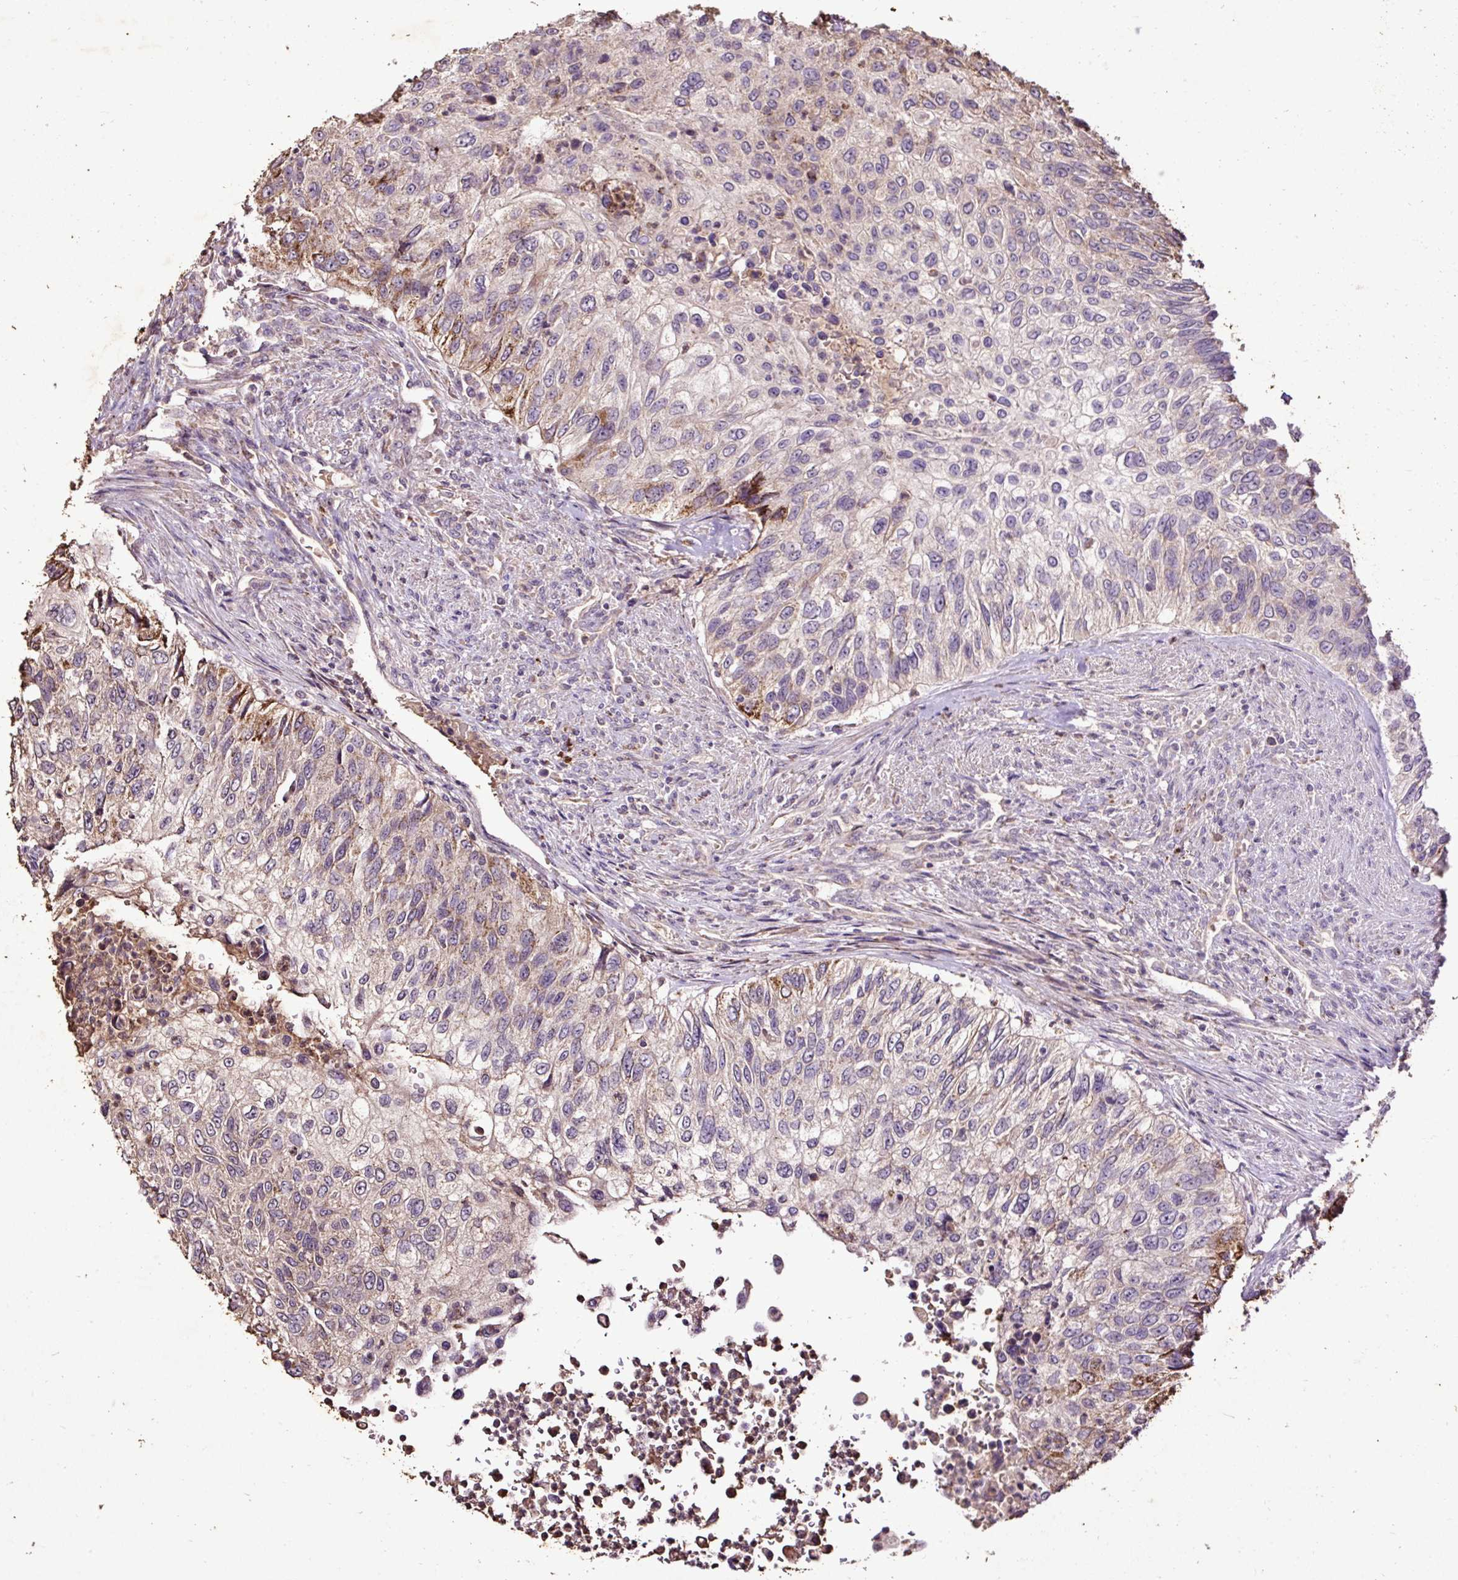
{"staining": {"intensity": "strong", "quantity": "<25%", "location": "cytoplasmic/membranous"}, "tissue": "urothelial cancer", "cell_type": "Tumor cells", "image_type": "cancer", "snomed": [{"axis": "morphology", "description": "Urothelial carcinoma, High grade"}, {"axis": "topography", "description": "Urinary bladder"}], "caption": "Urothelial cancer stained for a protein (brown) demonstrates strong cytoplasmic/membranous positive staining in about <25% of tumor cells.", "gene": "LRTM2", "patient": {"sex": "female", "age": 60}}